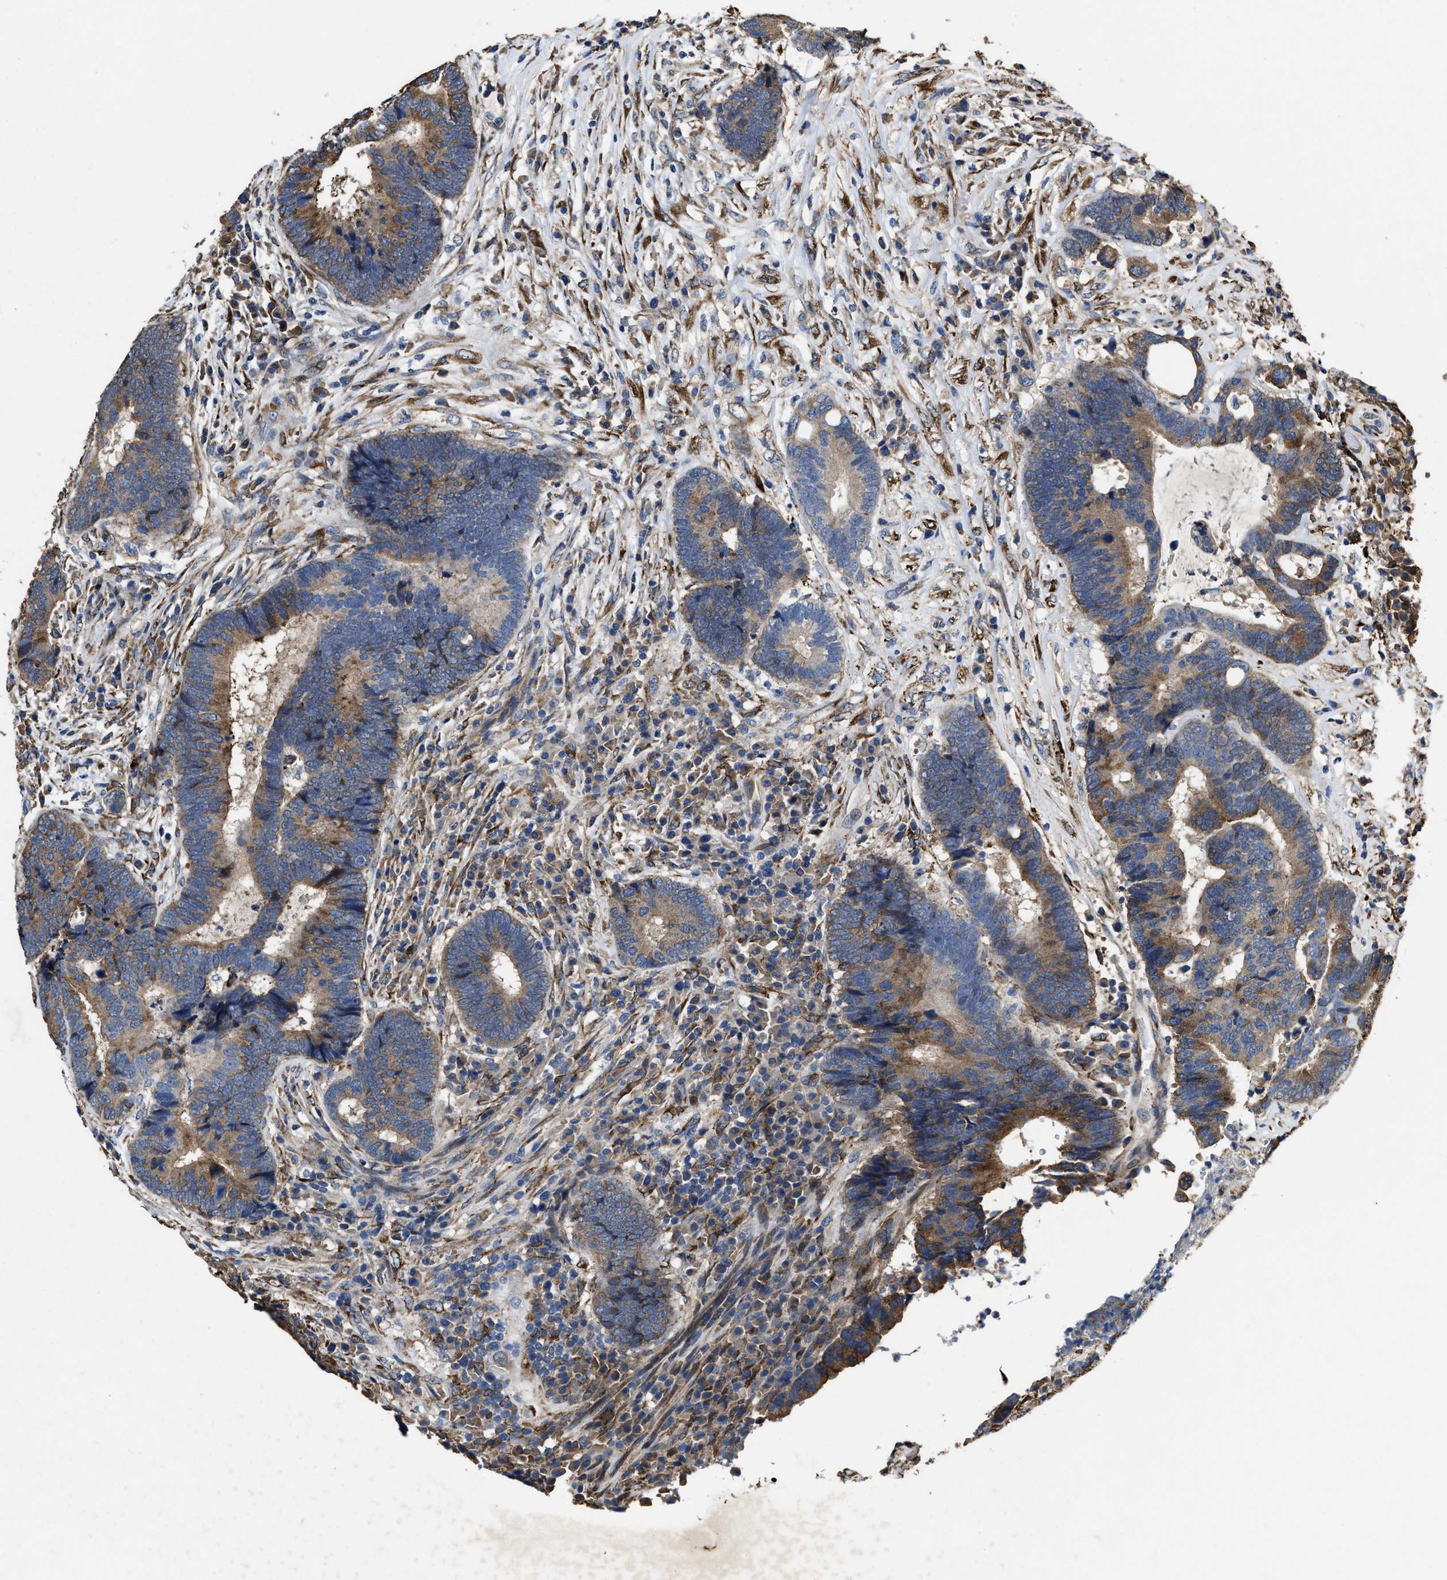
{"staining": {"intensity": "moderate", "quantity": ">75%", "location": "cytoplasmic/membranous"}, "tissue": "colorectal cancer", "cell_type": "Tumor cells", "image_type": "cancer", "snomed": [{"axis": "morphology", "description": "Adenocarcinoma, NOS"}, {"axis": "topography", "description": "Rectum"}], "caption": "An image showing moderate cytoplasmic/membranous positivity in approximately >75% of tumor cells in colorectal adenocarcinoma, as visualized by brown immunohistochemical staining.", "gene": "IDNK", "patient": {"sex": "female", "age": 89}}